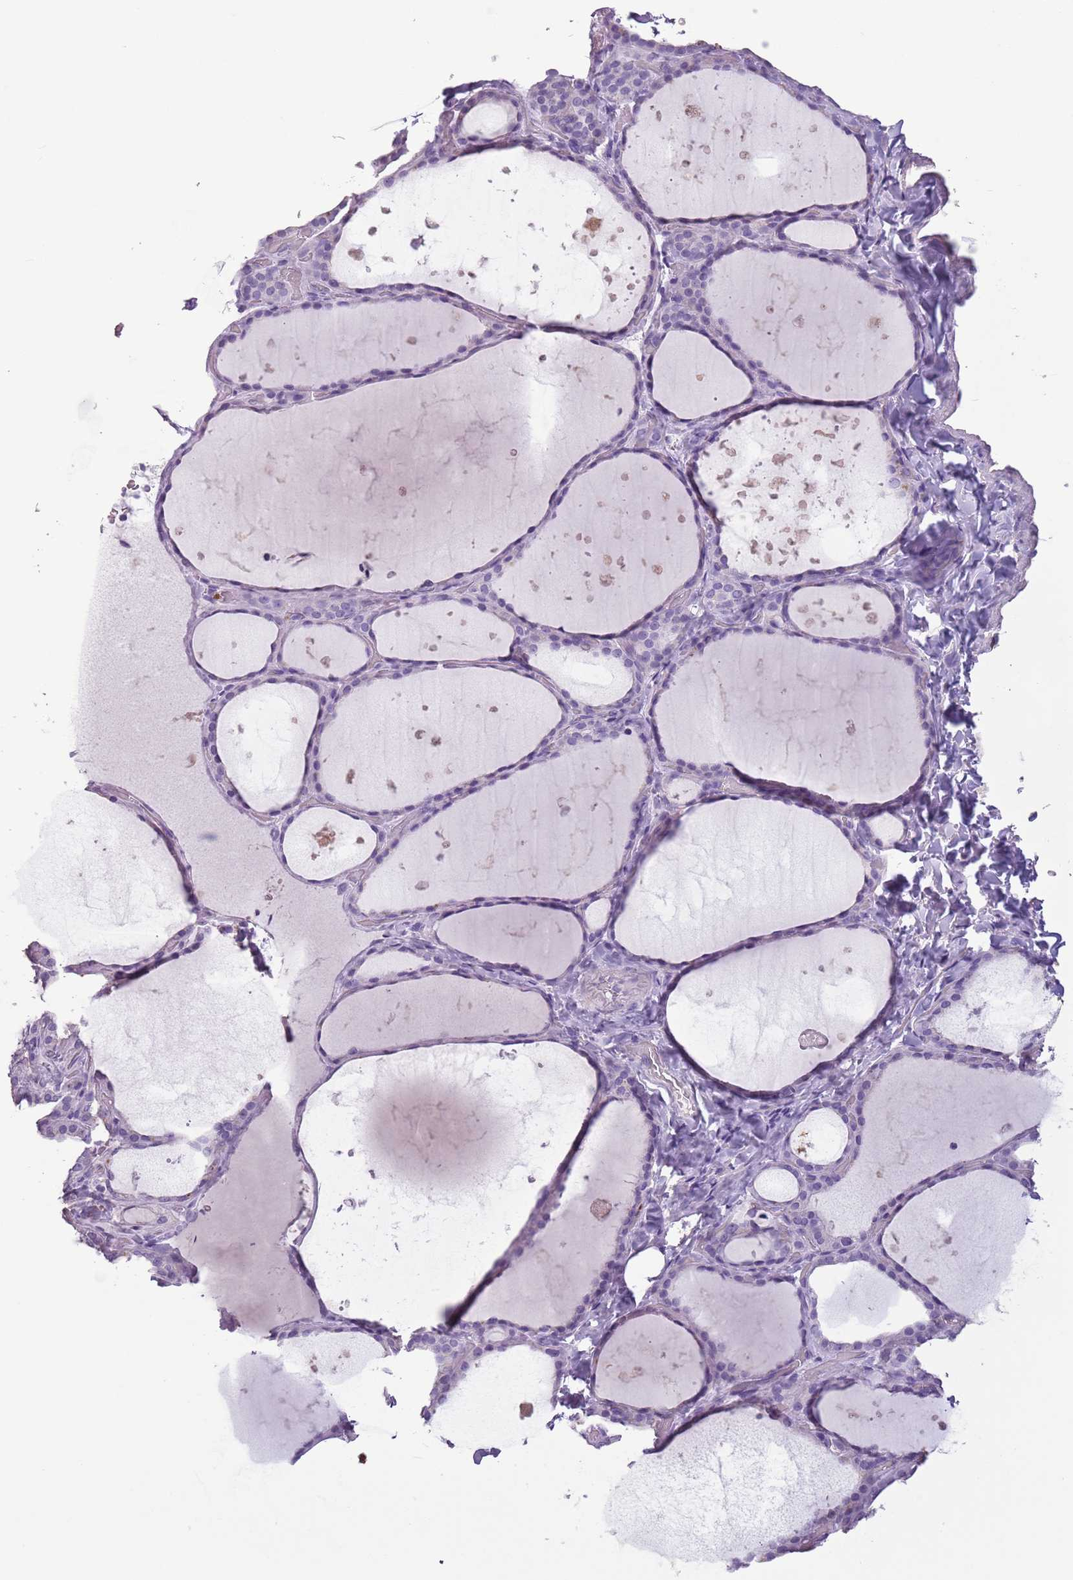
{"staining": {"intensity": "negative", "quantity": "none", "location": "none"}, "tissue": "thyroid gland", "cell_type": "Glandular cells", "image_type": "normal", "snomed": [{"axis": "morphology", "description": "Normal tissue, NOS"}, {"axis": "topography", "description": "Thyroid gland"}], "caption": "Glandular cells are negative for brown protein staining in unremarkable thyroid gland. The staining is performed using DAB brown chromogen with nuclei counter-stained in using hematoxylin.", "gene": "CELF6", "patient": {"sex": "female", "age": 44}}